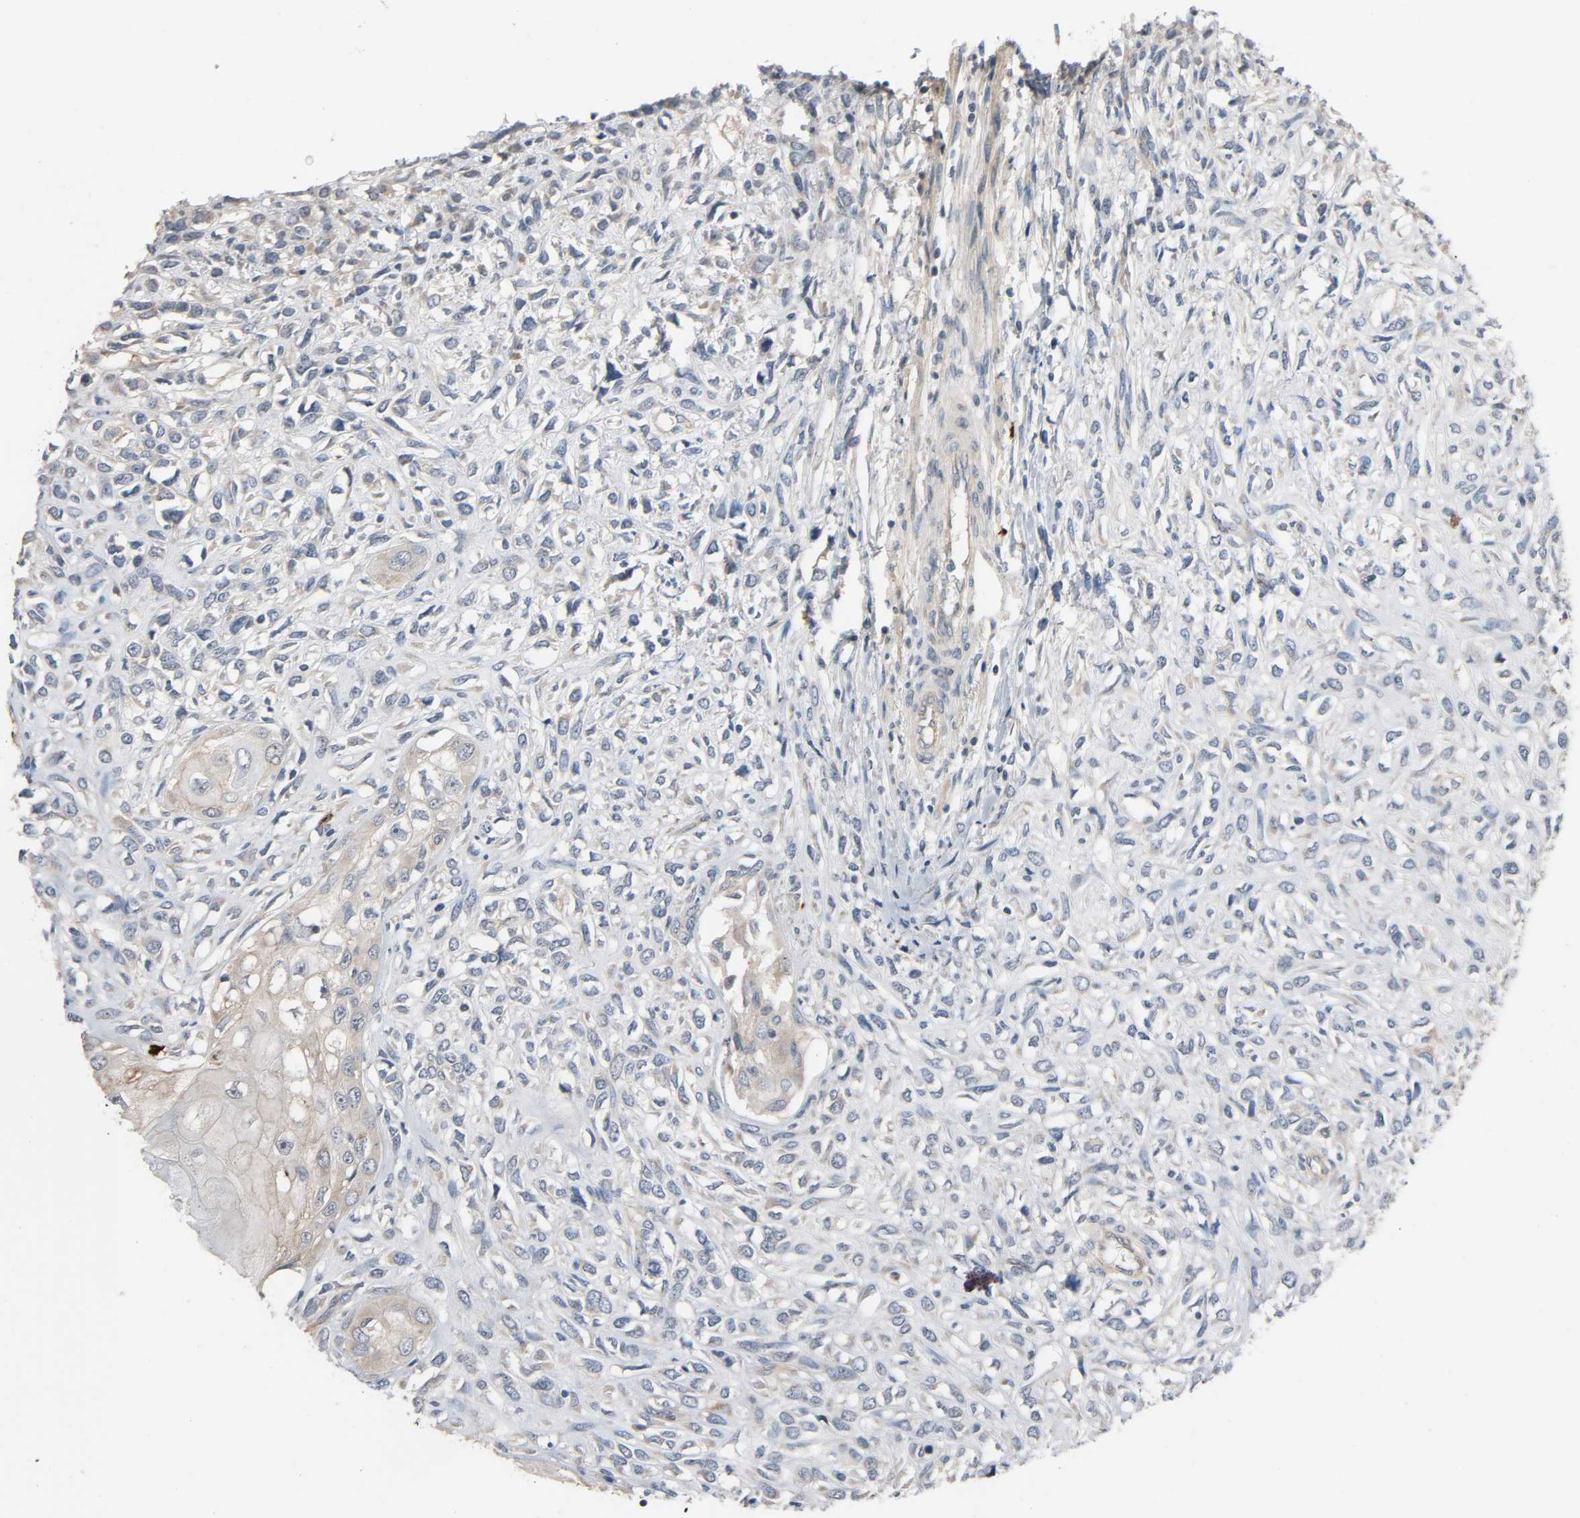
{"staining": {"intensity": "weak", "quantity": "25%-75%", "location": "cytoplasmic/membranous"}, "tissue": "head and neck cancer", "cell_type": "Tumor cells", "image_type": "cancer", "snomed": [{"axis": "morphology", "description": "Necrosis, NOS"}, {"axis": "morphology", "description": "Neoplasm, malignant, NOS"}, {"axis": "topography", "description": "Salivary gland"}, {"axis": "topography", "description": "Head-Neck"}], "caption": "Head and neck cancer (malignant neoplasm) was stained to show a protein in brown. There is low levels of weak cytoplasmic/membranous staining in approximately 25%-75% of tumor cells.", "gene": "LIMCH1", "patient": {"sex": "male", "age": 43}}